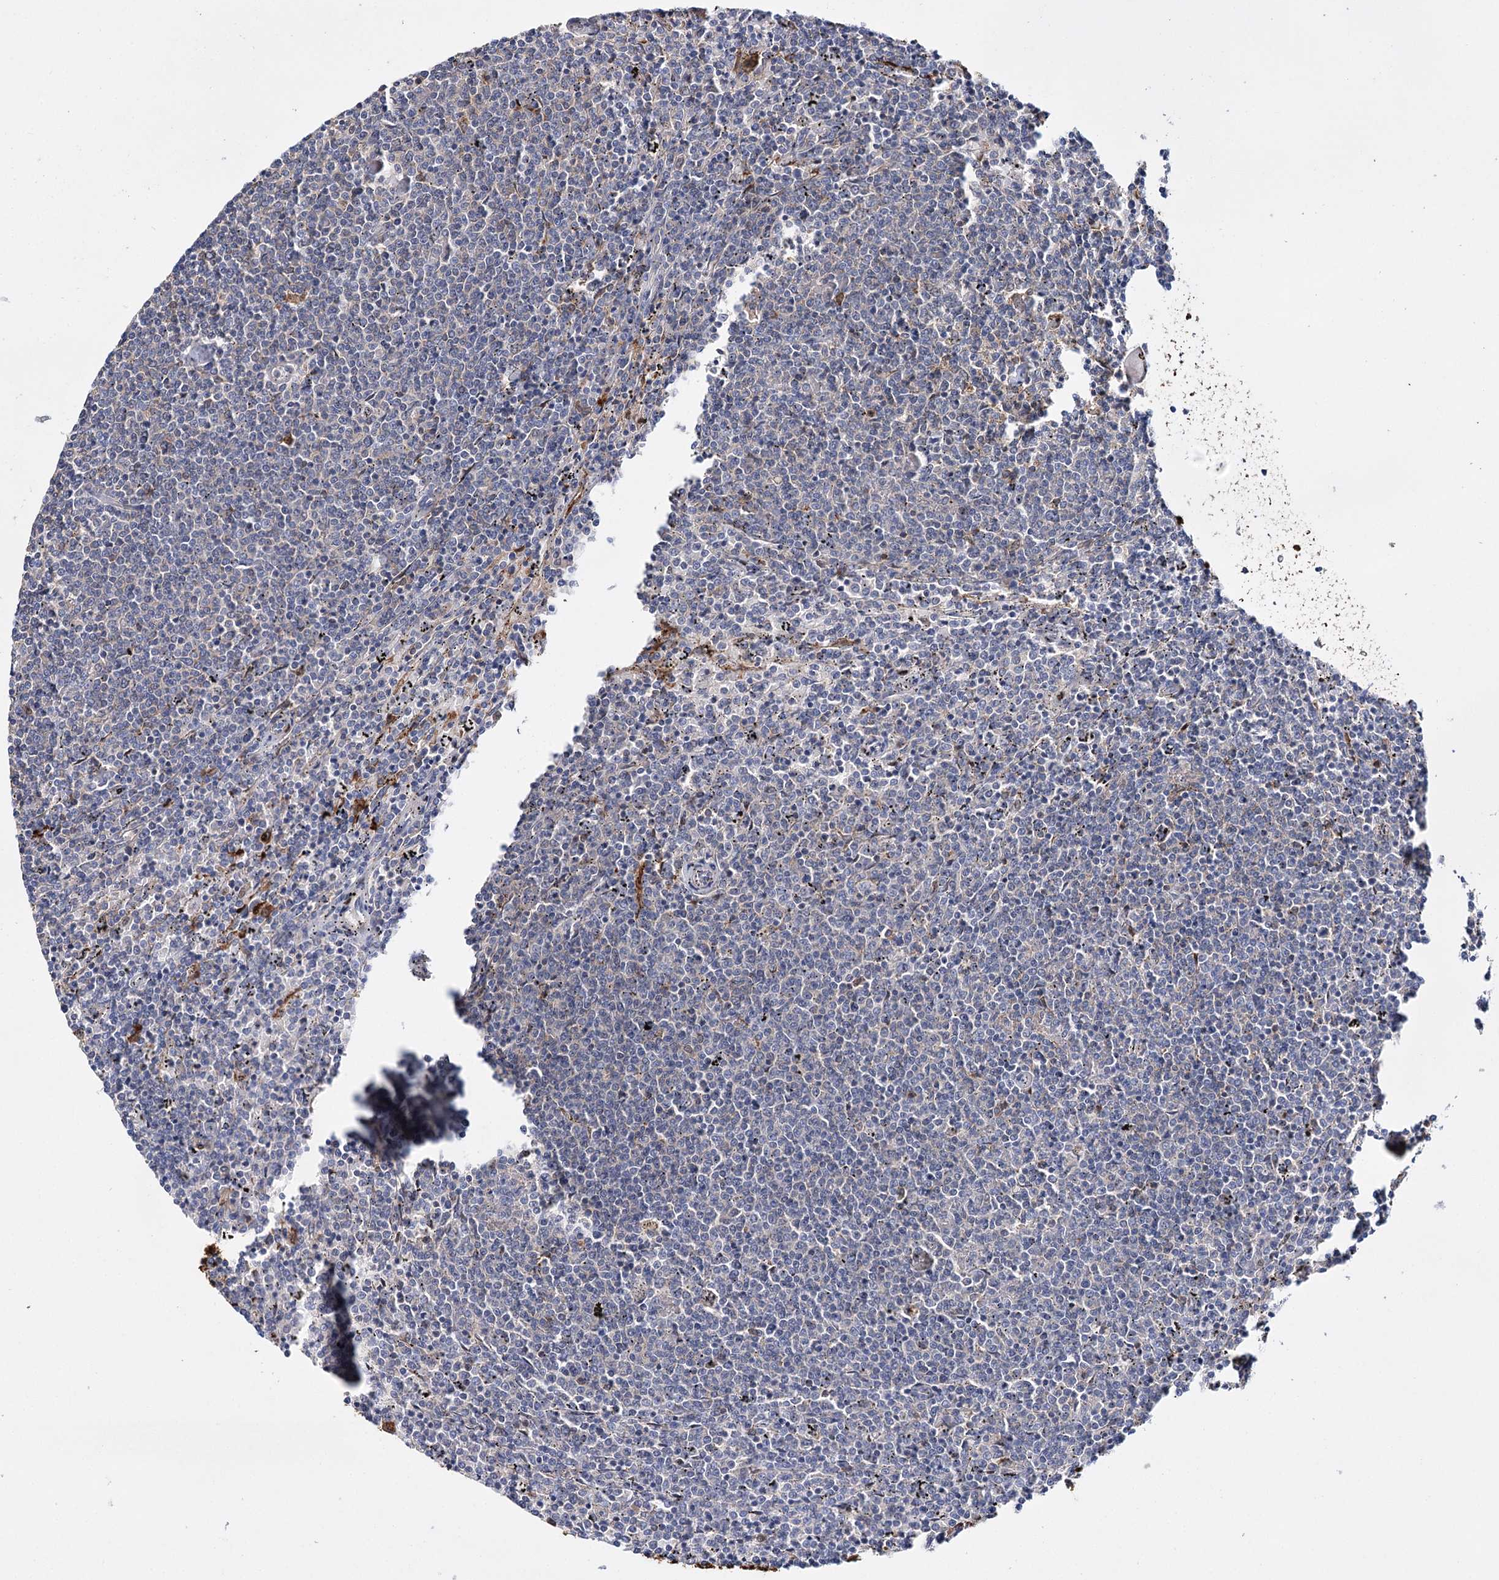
{"staining": {"intensity": "negative", "quantity": "none", "location": "none"}, "tissue": "lymphoma", "cell_type": "Tumor cells", "image_type": "cancer", "snomed": [{"axis": "morphology", "description": "Malignant lymphoma, non-Hodgkin's type, Low grade"}, {"axis": "topography", "description": "Spleen"}], "caption": "Micrograph shows no protein positivity in tumor cells of low-grade malignant lymphoma, non-Hodgkin's type tissue. (DAB (3,3'-diaminobenzidine) immunohistochemistry with hematoxylin counter stain).", "gene": "CFAP46", "patient": {"sex": "female", "age": 50}}